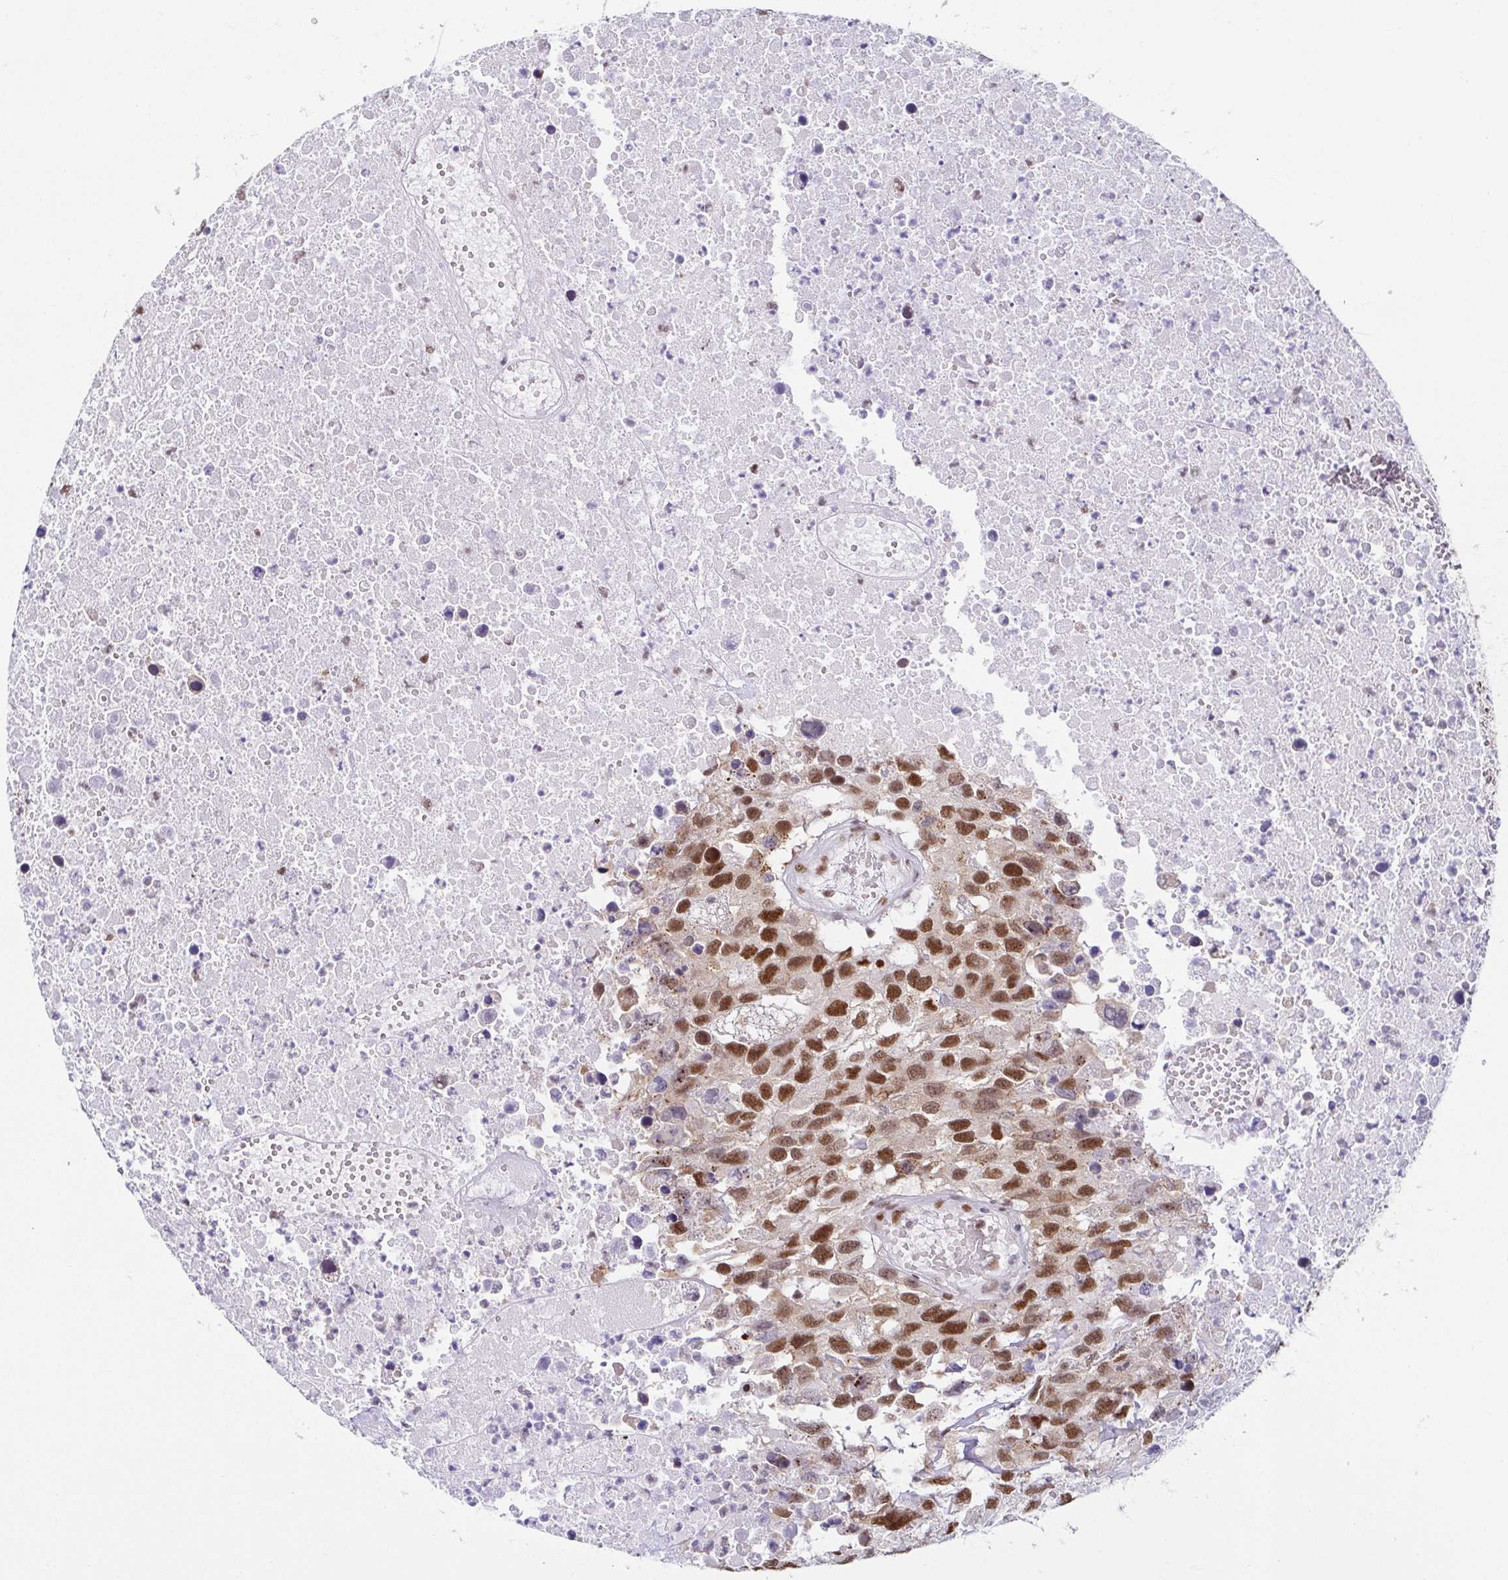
{"staining": {"intensity": "moderate", "quantity": ">75%", "location": "nuclear"}, "tissue": "testis cancer", "cell_type": "Tumor cells", "image_type": "cancer", "snomed": [{"axis": "morphology", "description": "Carcinoma, Embryonal, NOS"}, {"axis": "topography", "description": "Testis"}], "caption": "Testis embryonal carcinoma stained with a brown dye reveals moderate nuclear positive staining in approximately >75% of tumor cells.", "gene": "EWSR1", "patient": {"sex": "male", "age": 83}}